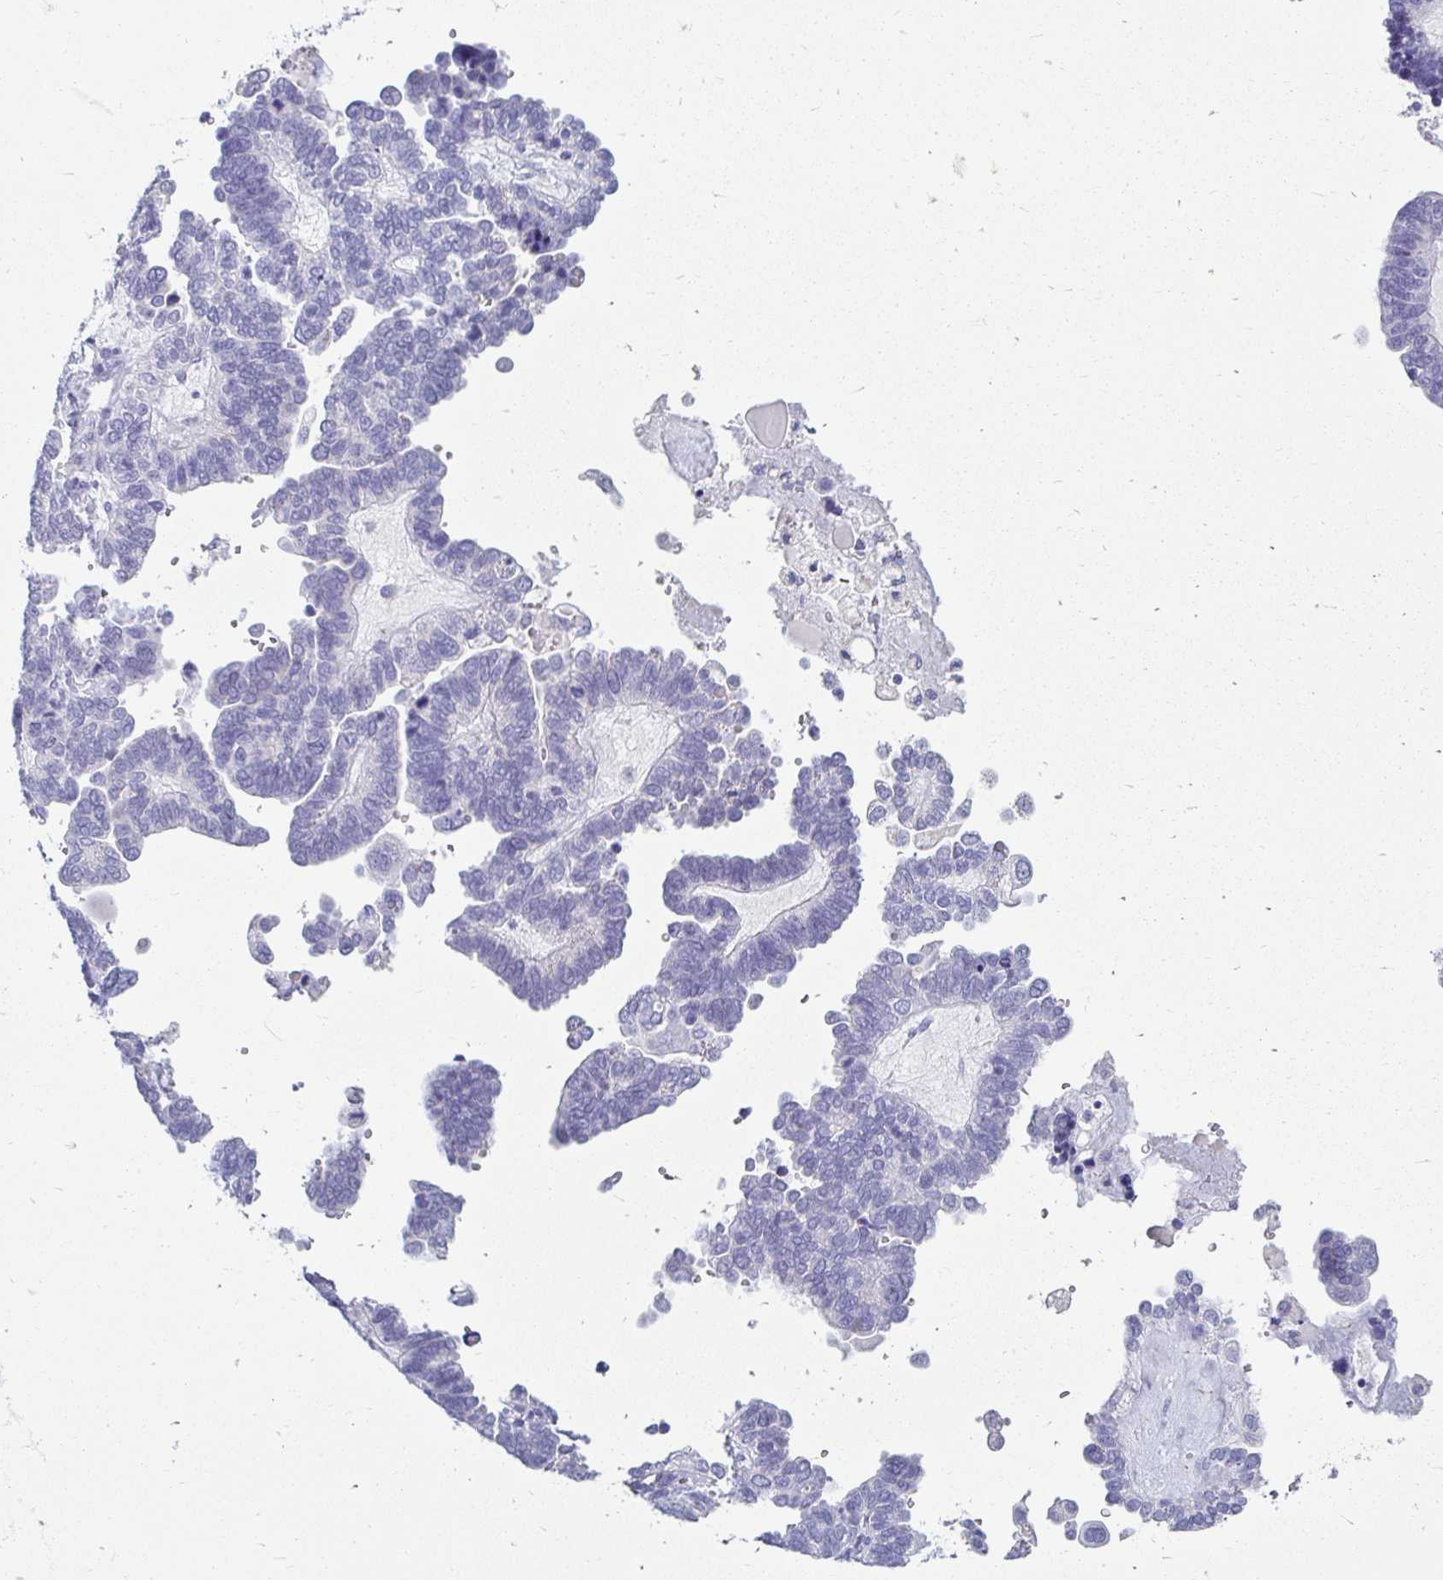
{"staining": {"intensity": "negative", "quantity": "none", "location": "none"}, "tissue": "ovarian cancer", "cell_type": "Tumor cells", "image_type": "cancer", "snomed": [{"axis": "morphology", "description": "Cystadenocarcinoma, serous, NOS"}, {"axis": "topography", "description": "Ovary"}], "caption": "Immunohistochemical staining of ovarian cancer (serous cystadenocarcinoma) shows no significant staining in tumor cells.", "gene": "PEG10", "patient": {"sex": "female", "age": 51}}